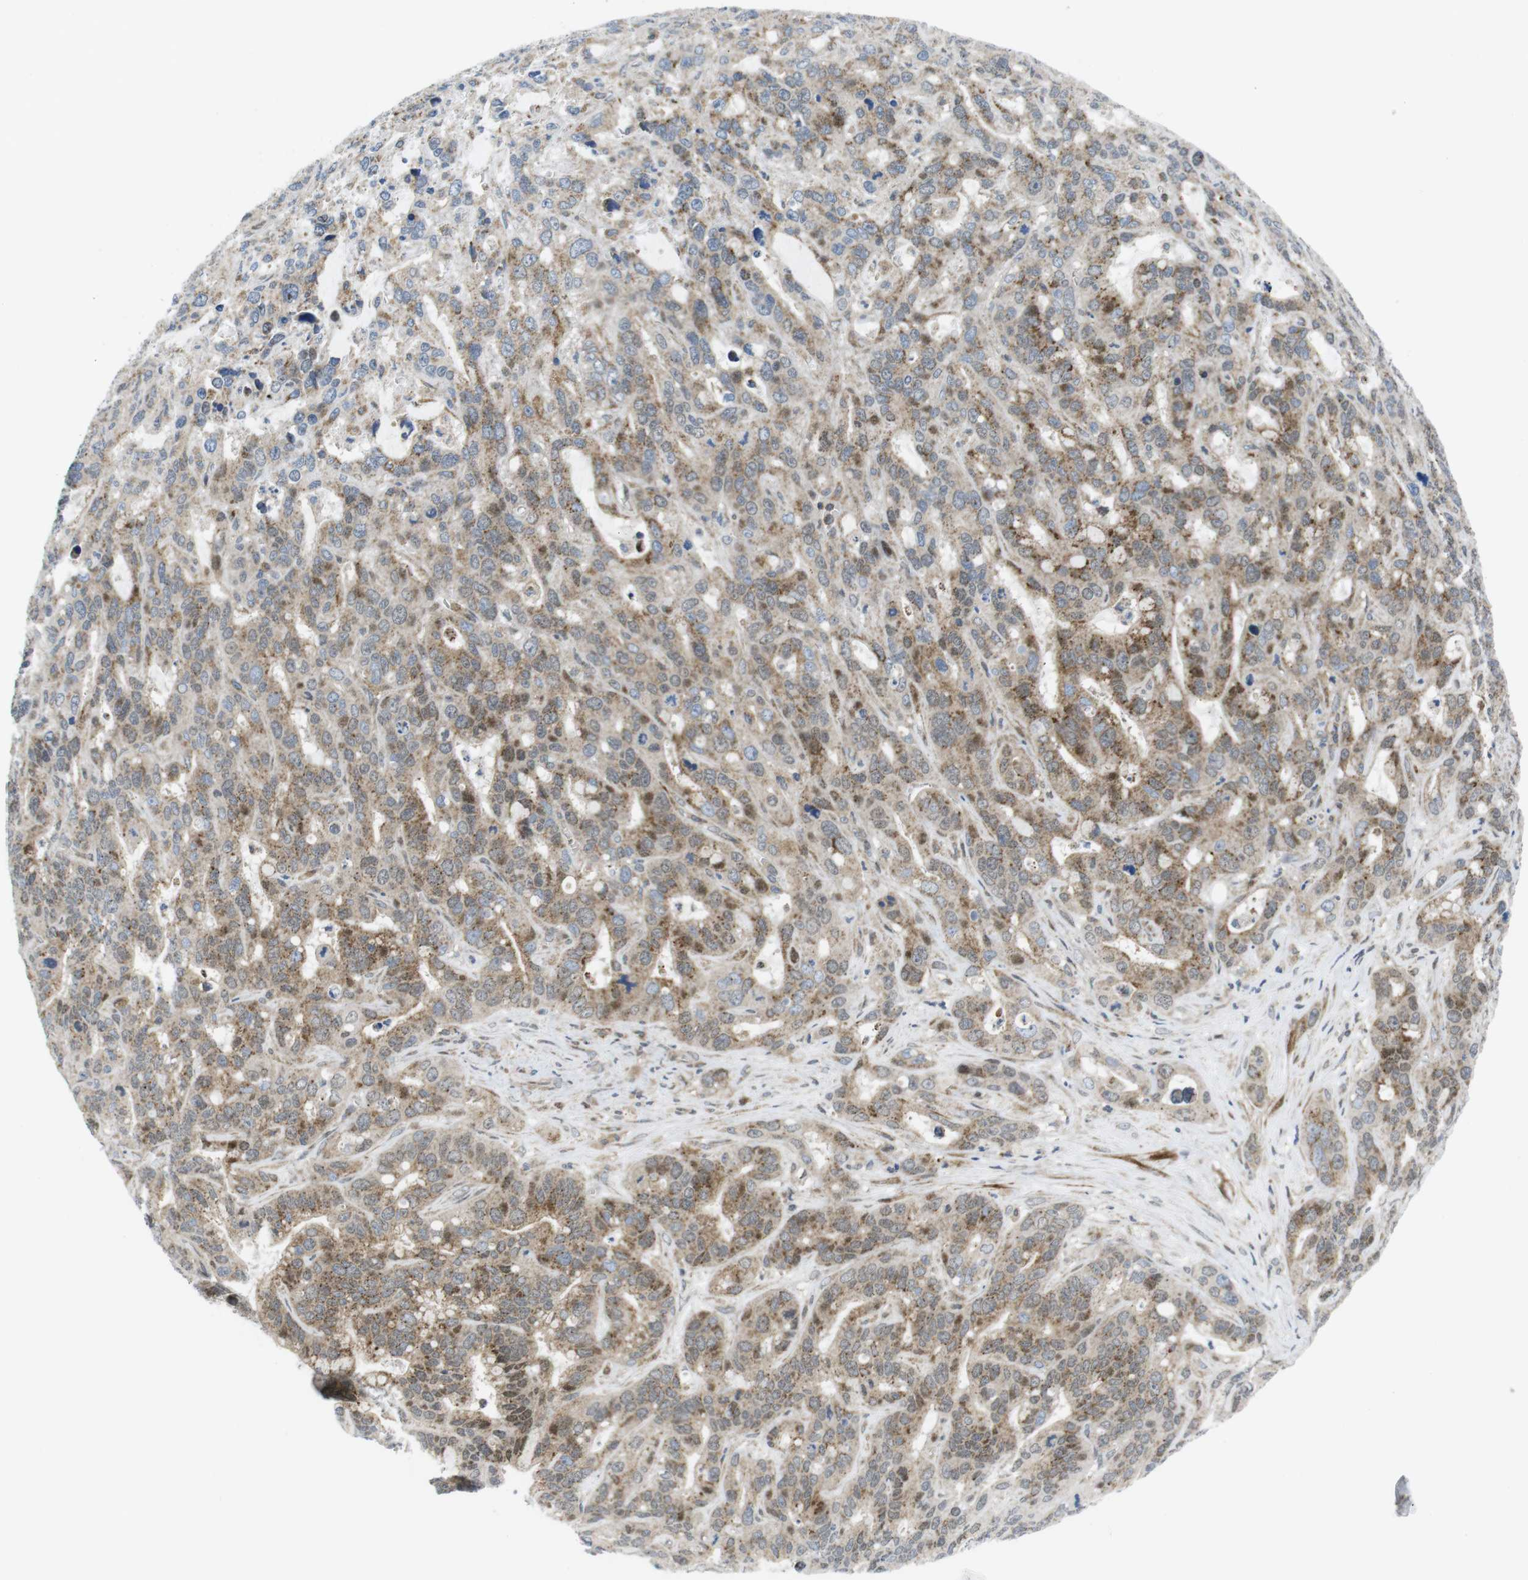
{"staining": {"intensity": "moderate", "quantity": "25%-75%", "location": "cytoplasmic/membranous,nuclear"}, "tissue": "liver cancer", "cell_type": "Tumor cells", "image_type": "cancer", "snomed": [{"axis": "morphology", "description": "Cholangiocarcinoma"}, {"axis": "topography", "description": "Liver"}], "caption": "The histopathology image reveals immunohistochemical staining of liver cancer. There is moderate cytoplasmic/membranous and nuclear staining is identified in about 25%-75% of tumor cells. (Brightfield microscopy of DAB IHC at high magnification).", "gene": "CUL7", "patient": {"sex": "female", "age": 65}}